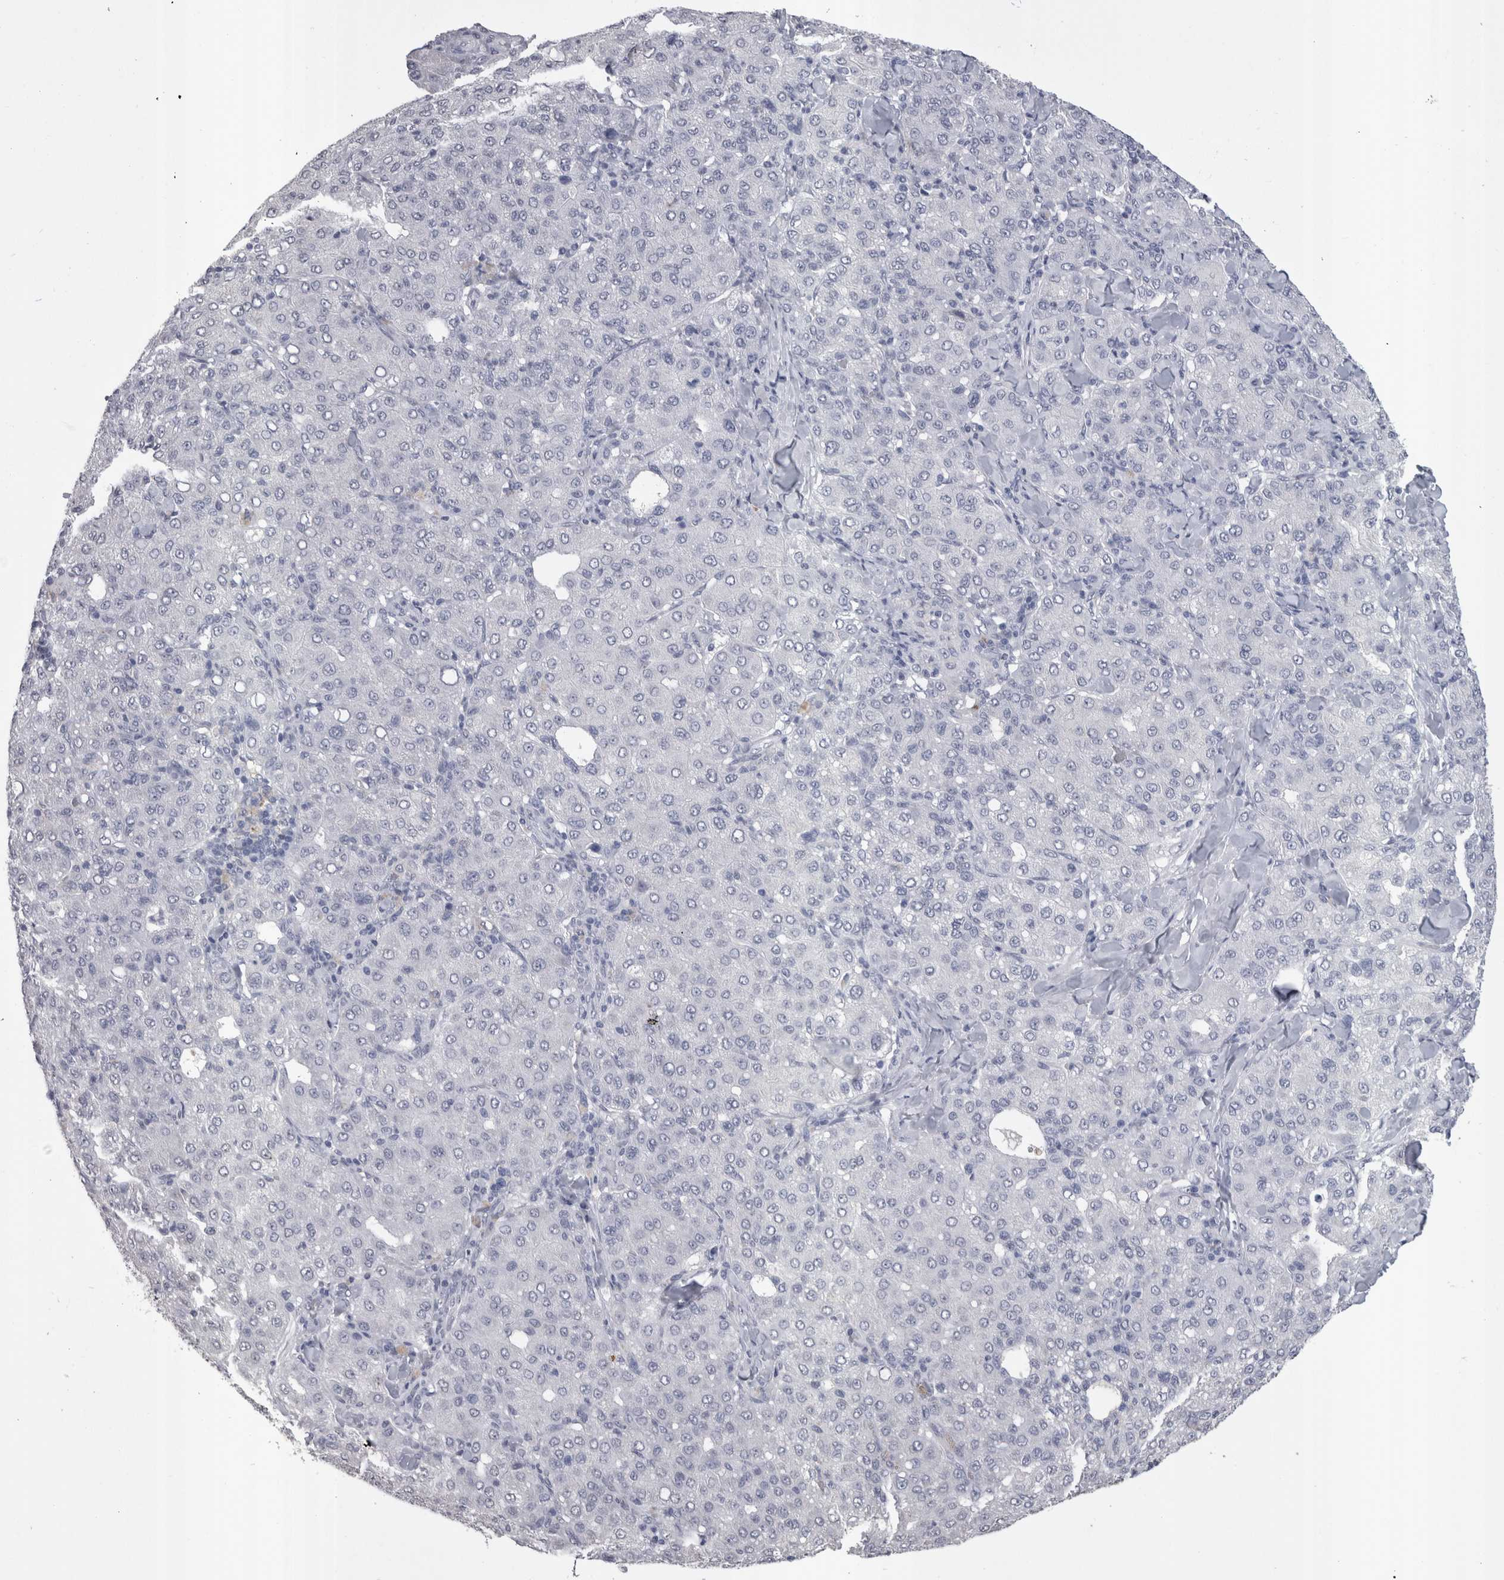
{"staining": {"intensity": "negative", "quantity": "none", "location": "none"}, "tissue": "liver cancer", "cell_type": "Tumor cells", "image_type": "cancer", "snomed": [{"axis": "morphology", "description": "Carcinoma, Hepatocellular, NOS"}, {"axis": "topography", "description": "Liver"}], "caption": "The micrograph displays no significant expression in tumor cells of hepatocellular carcinoma (liver). Brightfield microscopy of immunohistochemistry (IHC) stained with DAB (brown) and hematoxylin (blue), captured at high magnification.", "gene": "PAX5", "patient": {"sex": "male", "age": 65}}